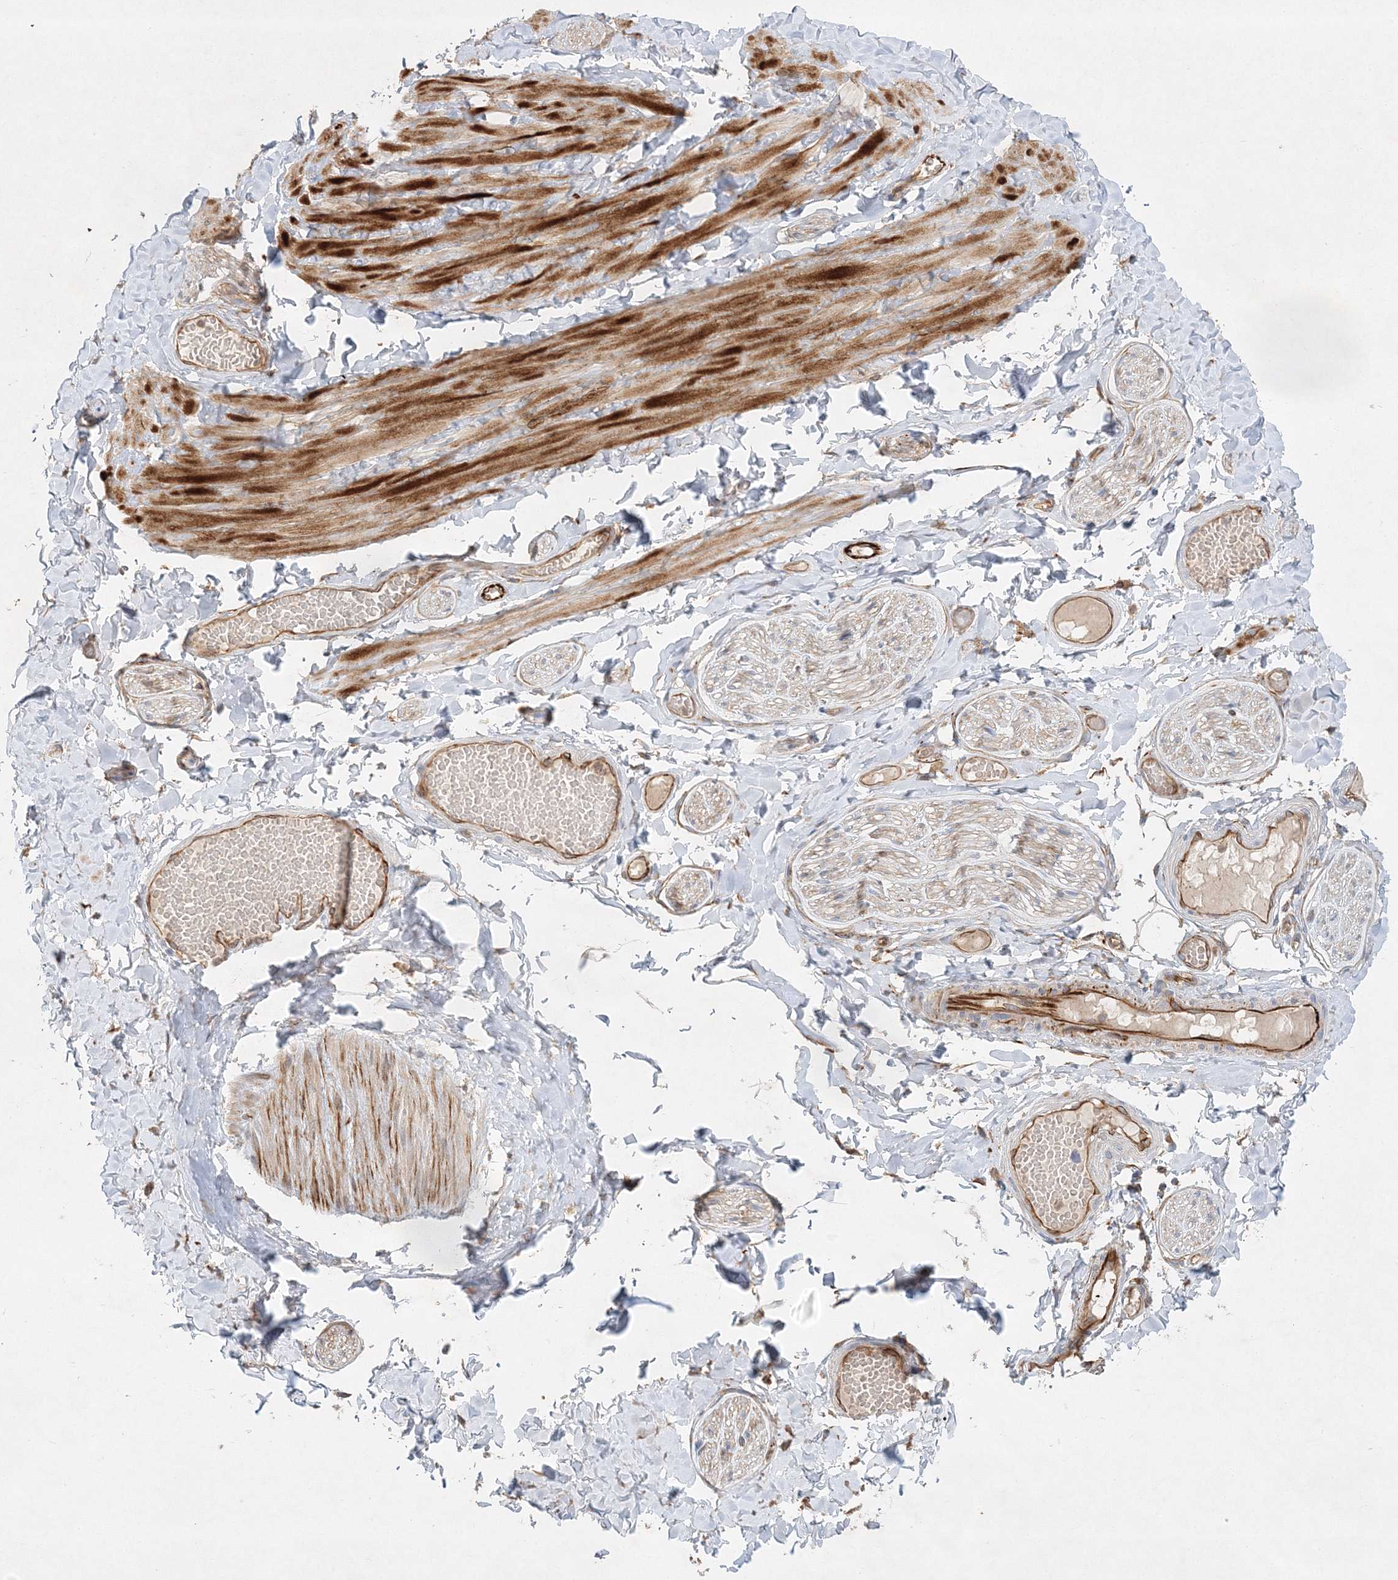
{"staining": {"intensity": "weak", "quantity": "25%-75%", "location": "cytoplasmic/membranous"}, "tissue": "adipose tissue", "cell_type": "Adipocytes", "image_type": "normal", "snomed": [{"axis": "morphology", "description": "Normal tissue, NOS"}, {"axis": "topography", "description": "Adipose tissue"}, {"axis": "topography", "description": "Vascular tissue"}, {"axis": "topography", "description": "Peripheral nerve tissue"}], "caption": "The immunohistochemical stain shows weak cytoplasmic/membranous staining in adipocytes of unremarkable adipose tissue.", "gene": "WDR37", "patient": {"sex": "male", "age": 25}}